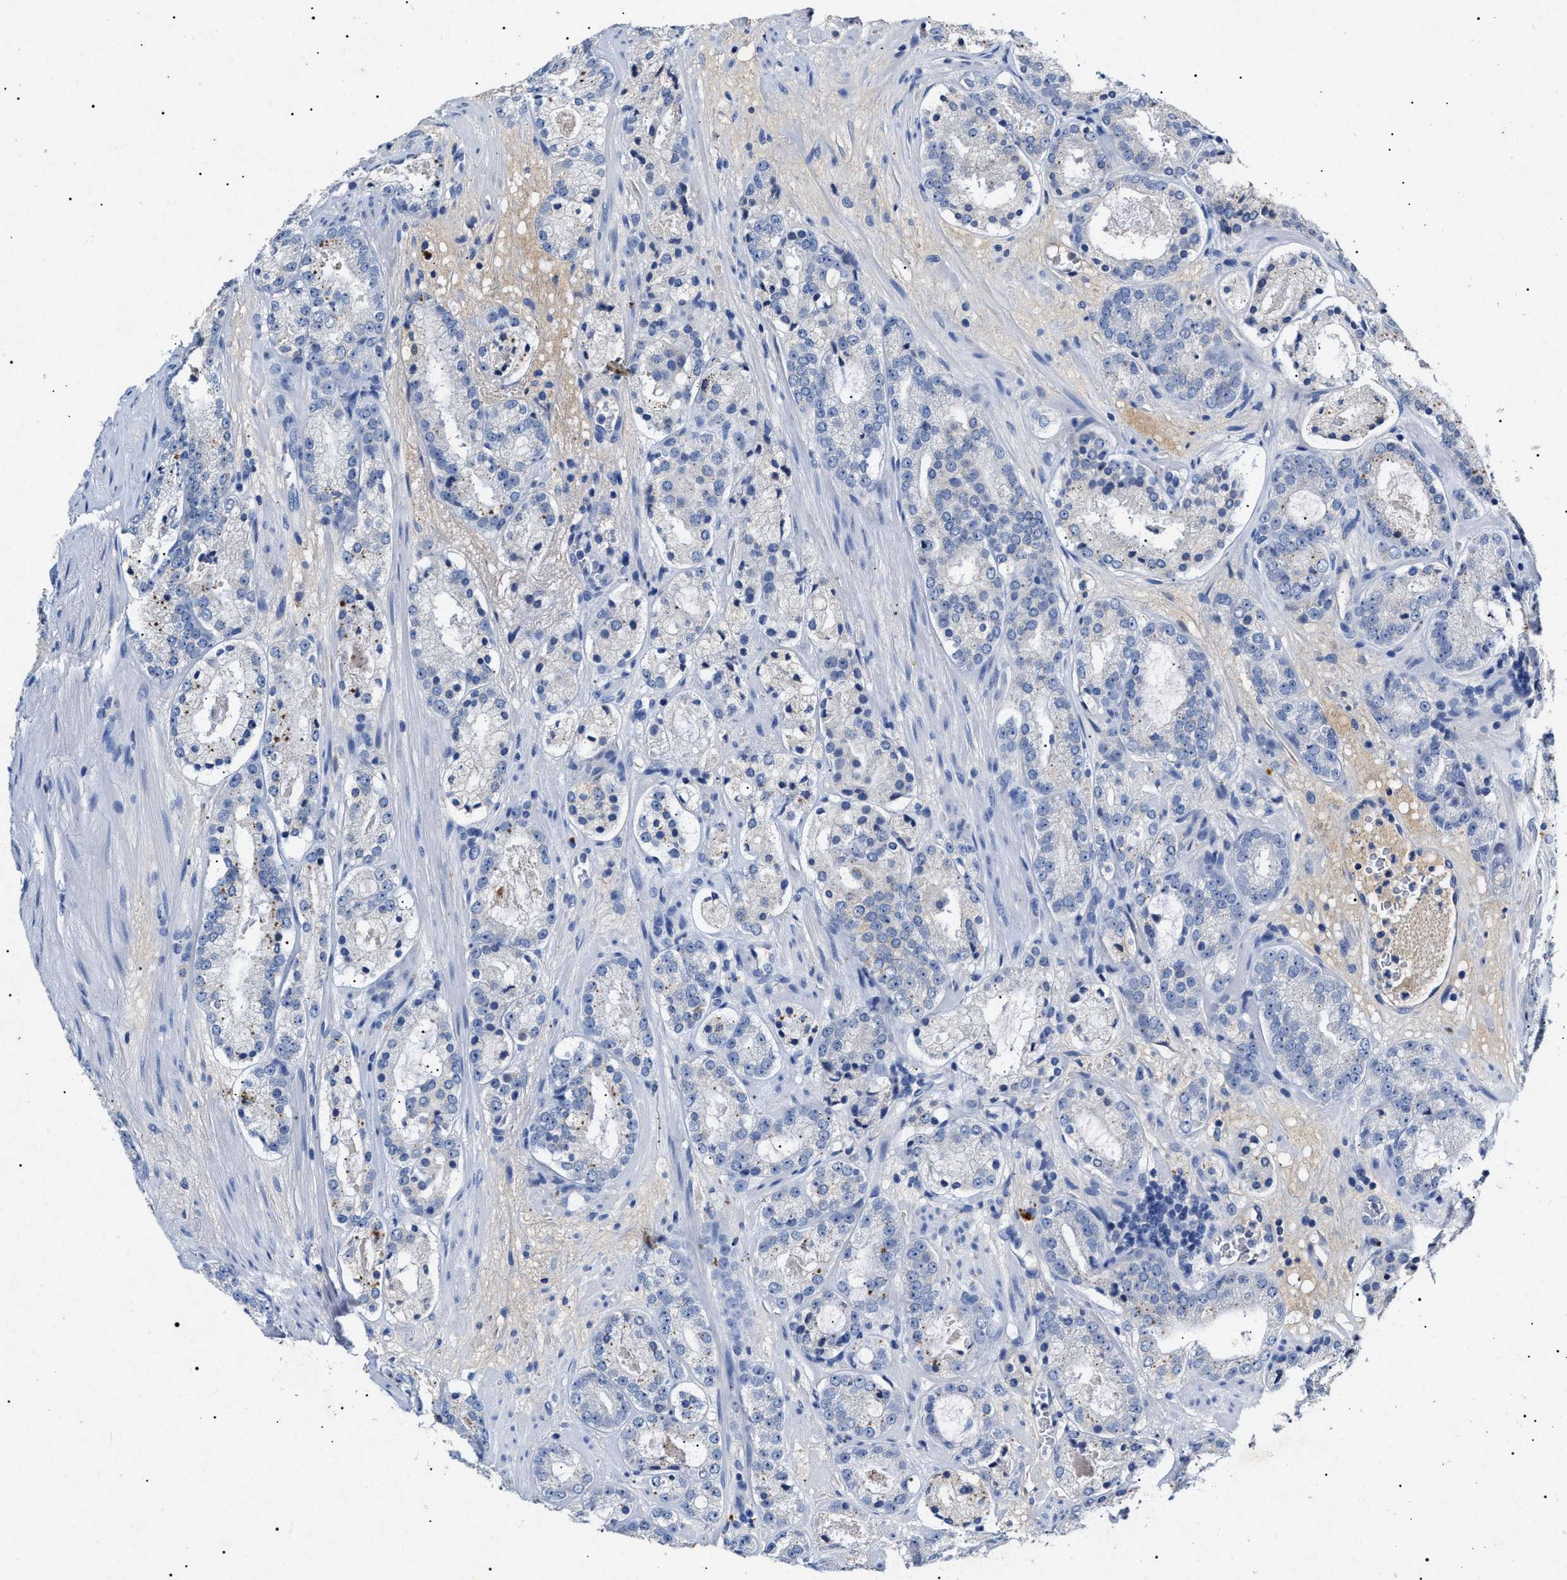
{"staining": {"intensity": "negative", "quantity": "none", "location": "none"}, "tissue": "prostate cancer", "cell_type": "Tumor cells", "image_type": "cancer", "snomed": [{"axis": "morphology", "description": "Adenocarcinoma, Low grade"}, {"axis": "topography", "description": "Prostate"}], "caption": "Adenocarcinoma (low-grade) (prostate) stained for a protein using IHC demonstrates no expression tumor cells.", "gene": "LRRC8E", "patient": {"sex": "male", "age": 69}}